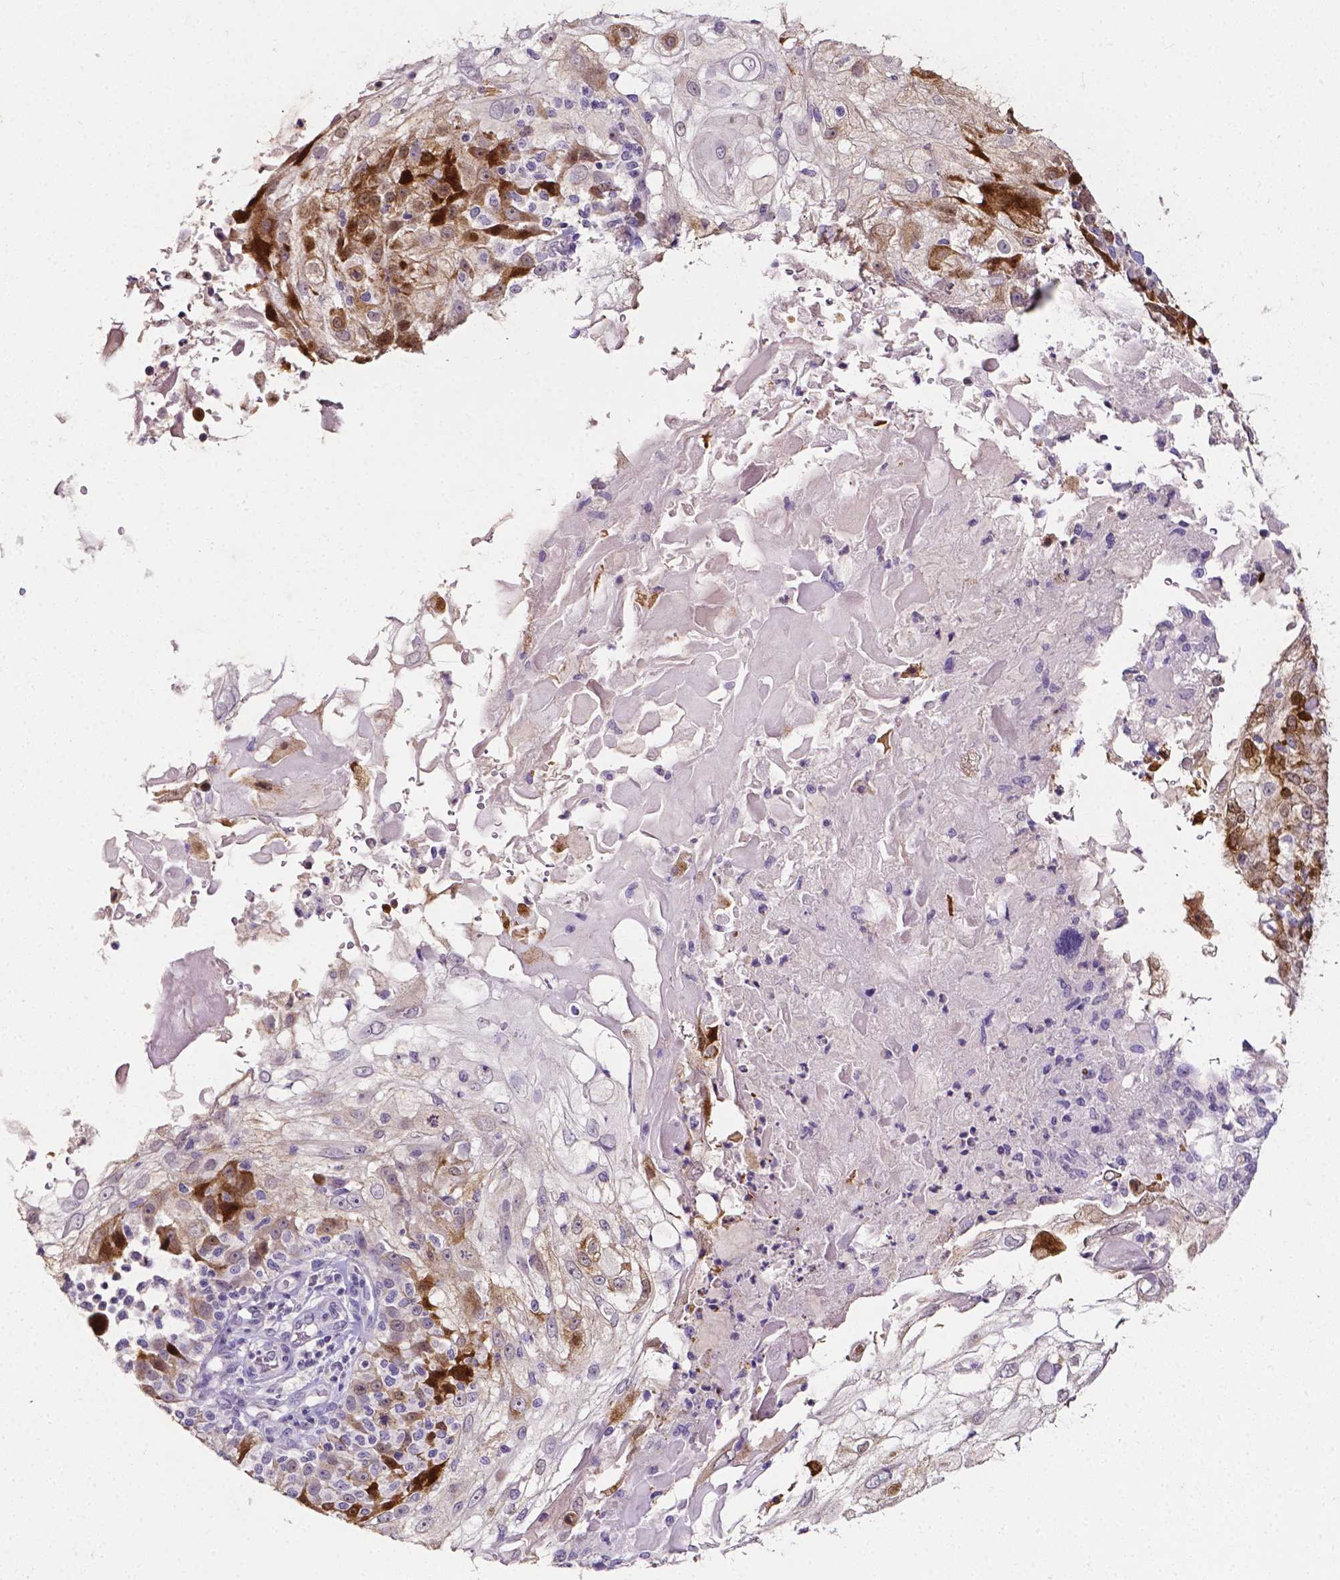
{"staining": {"intensity": "negative", "quantity": "none", "location": "none"}, "tissue": "skin cancer", "cell_type": "Tumor cells", "image_type": "cancer", "snomed": [{"axis": "morphology", "description": "Normal tissue, NOS"}, {"axis": "morphology", "description": "Squamous cell carcinoma, NOS"}, {"axis": "topography", "description": "Skin"}], "caption": "Tumor cells show no significant protein expression in skin squamous cell carcinoma.", "gene": "PSAT1", "patient": {"sex": "female", "age": 83}}